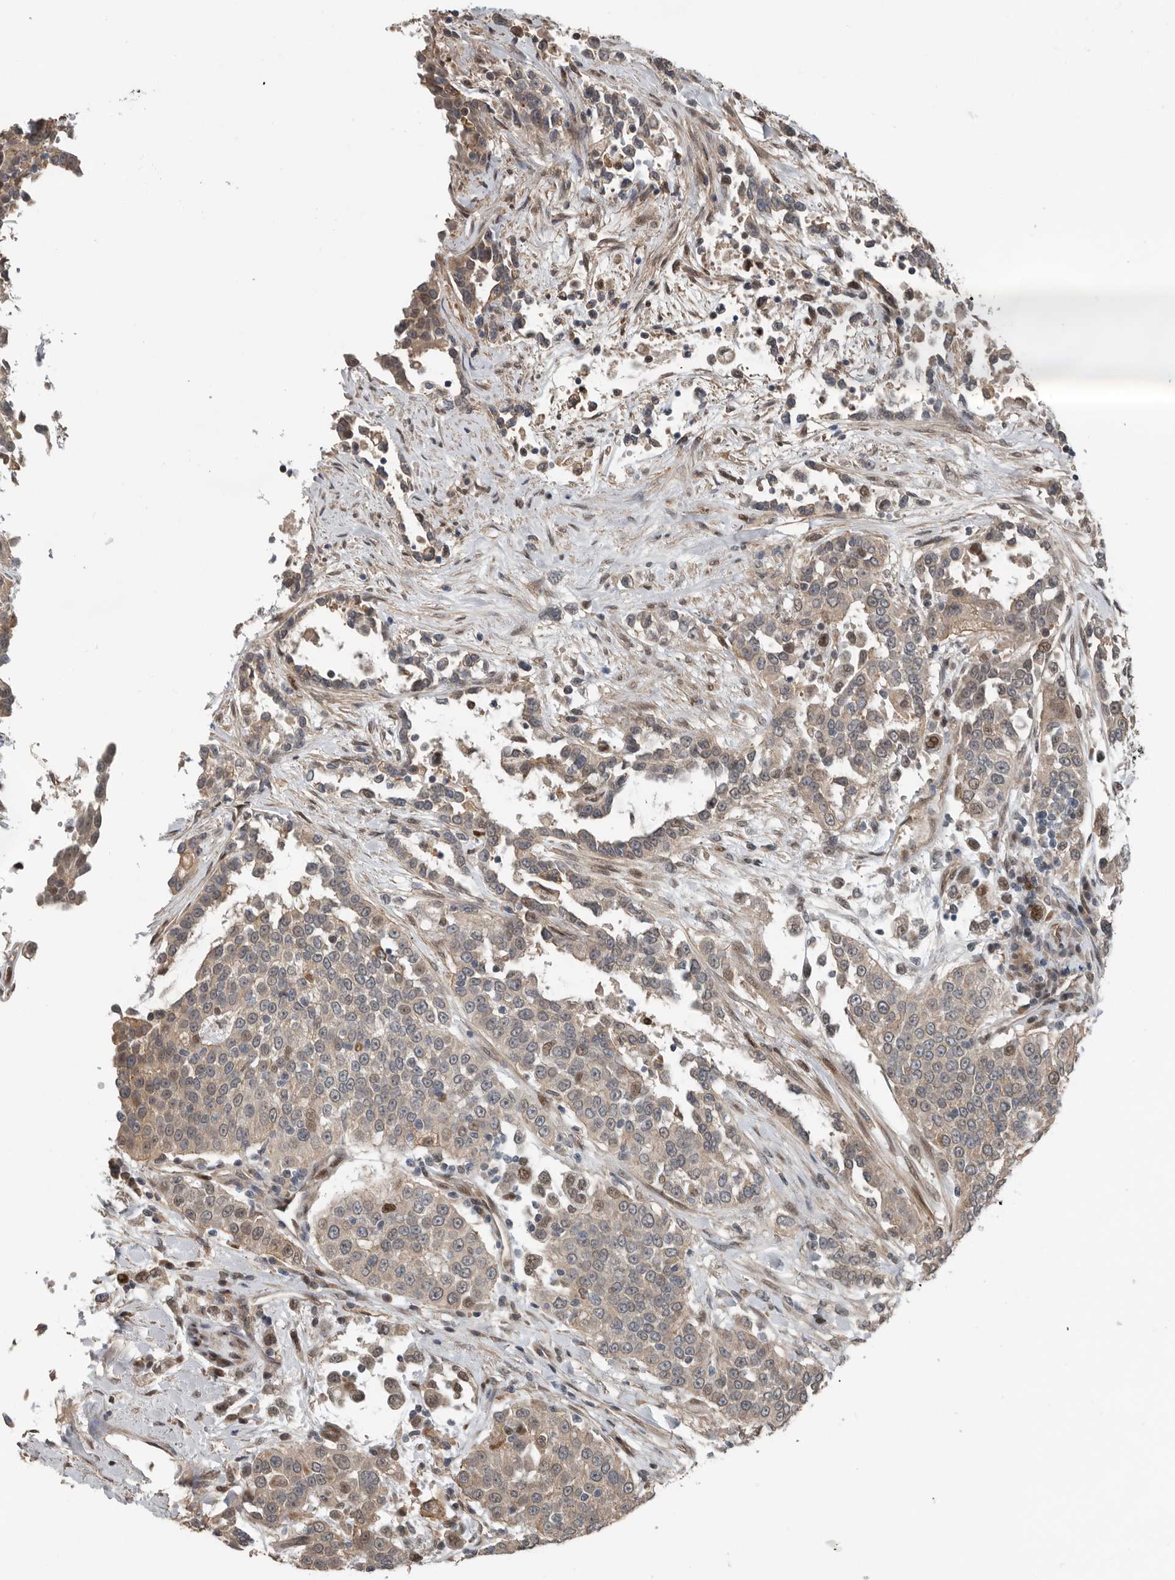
{"staining": {"intensity": "weak", "quantity": "25%-75%", "location": "cytoplasmic/membranous,nuclear"}, "tissue": "urothelial cancer", "cell_type": "Tumor cells", "image_type": "cancer", "snomed": [{"axis": "morphology", "description": "Urothelial carcinoma, High grade"}, {"axis": "topography", "description": "Urinary bladder"}], "caption": "Immunohistochemistry (DAB) staining of human urothelial cancer demonstrates weak cytoplasmic/membranous and nuclear protein positivity in about 25%-75% of tumor cells.", "gene": "YOD1", "patient": {"sex": "female", "age": 80}}